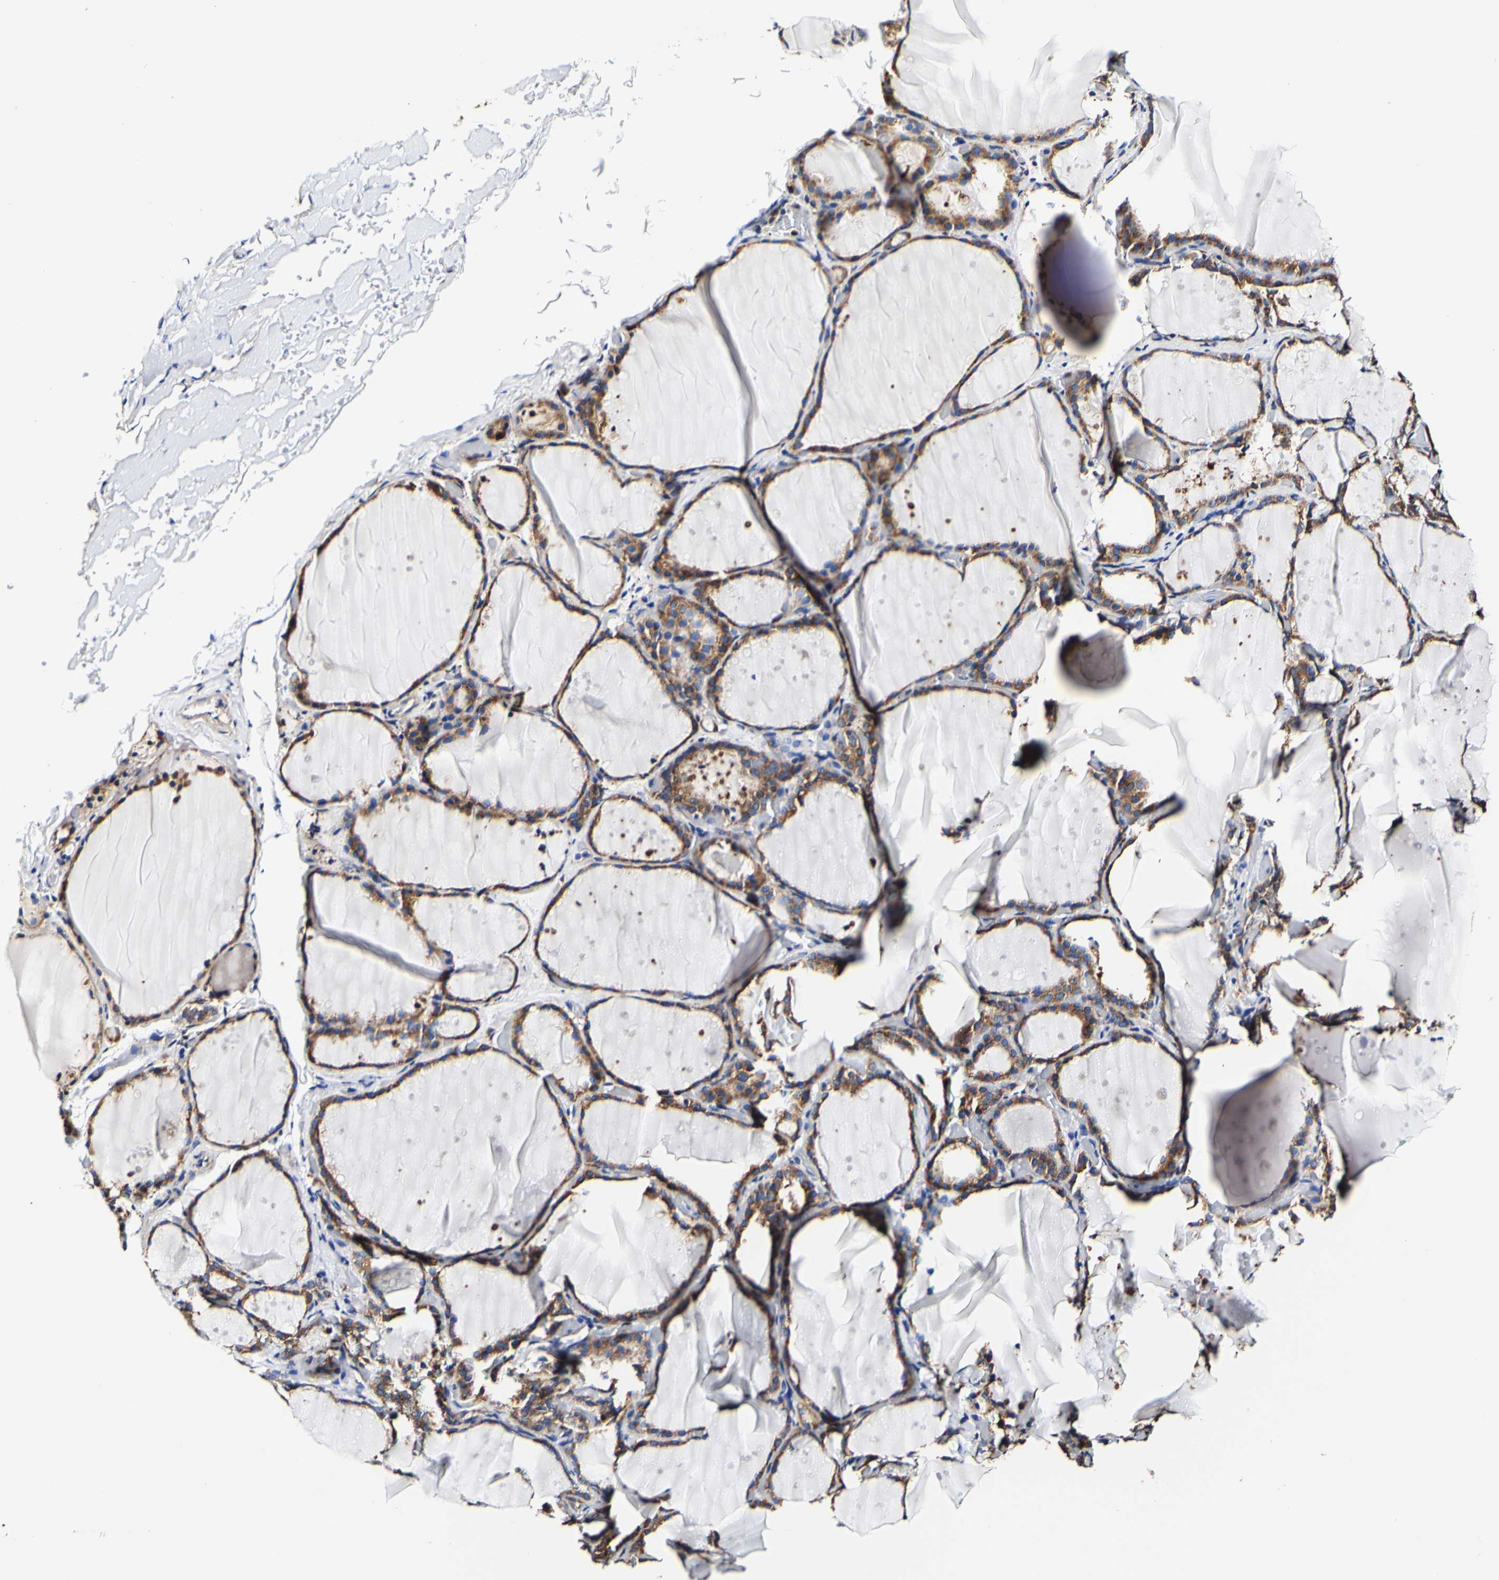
{"staining": {"intensity": "strong", "quantity": "25%-75%", "location": "cytoplasmic/membranous"}, "tissue": "thyroid gland", "cell_type": "Glandular cells", "image_type": "normal", "snomed": [{"axis": "morphology", "description": "Normal tissue, NOS"}, {"axis": "topography", "description": "Thyroid gland"}], "caption": "Protein expression analysis of benign human thyroid gland reveals strong cytoplasmic/membranous staining in approximately 25%-75% of glandular cells. (Brightfield microscopy of DAB IHC at high magnification).", "gene": "P4HB", "patient": {"sex": "female", "age": 44}}